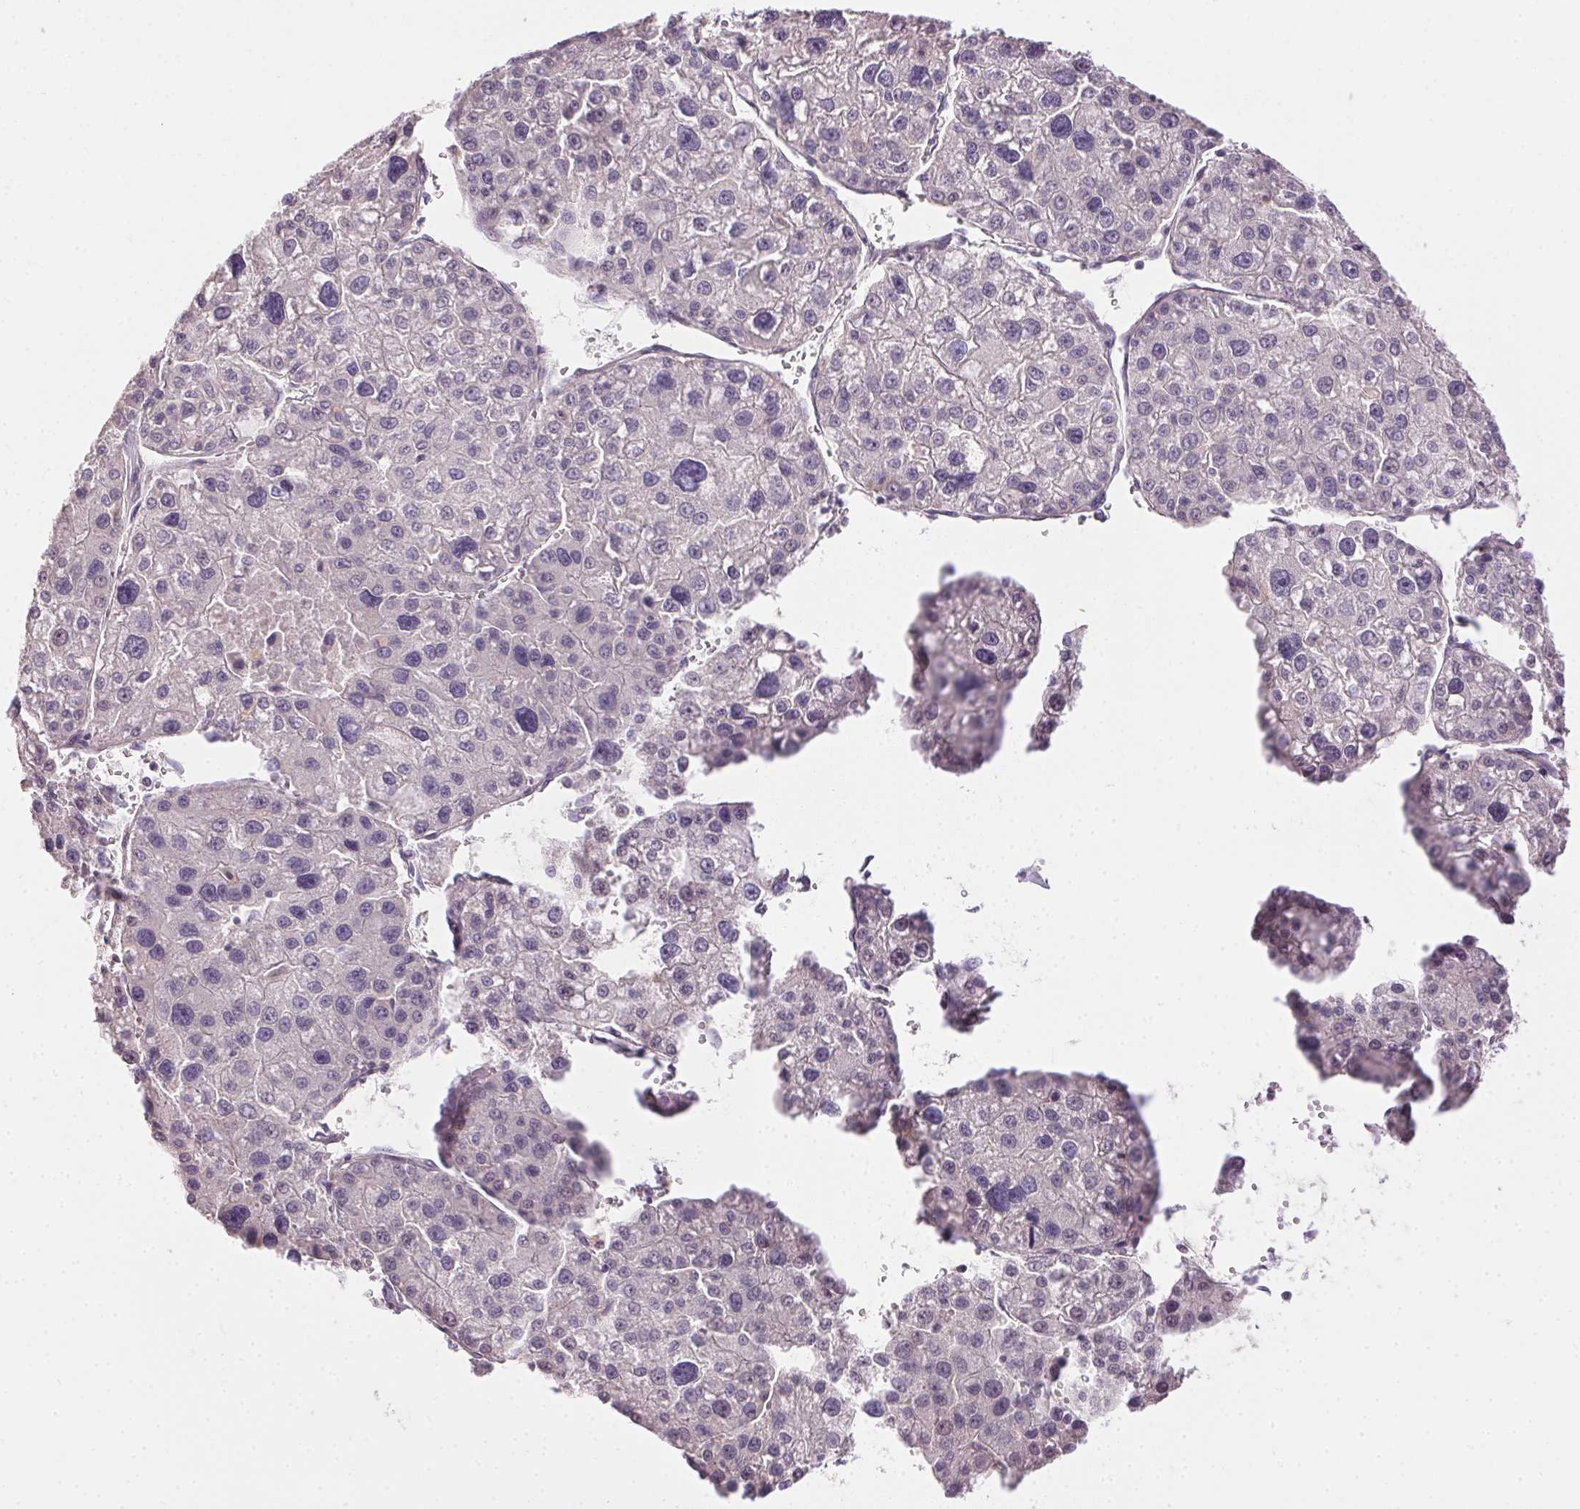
{"staining": {"intensity": "negative", "quantity": "none", "location": "none"}, "tissue": "liver cancer", "cell_type": "Tumor cells", "image_type": "cancer", "snomed": [{"axis": "morphology", "description": "Carcinoma, Hepatocellular, NOS"}, {"axis": "topography", "description": "Liver"}], "caption": "This is an immunohistochemistry image of liver cancer. There is no positivity in tumor cells.", "gene": "CTCFL", "patient": {"sex": "male", "age": 73}}